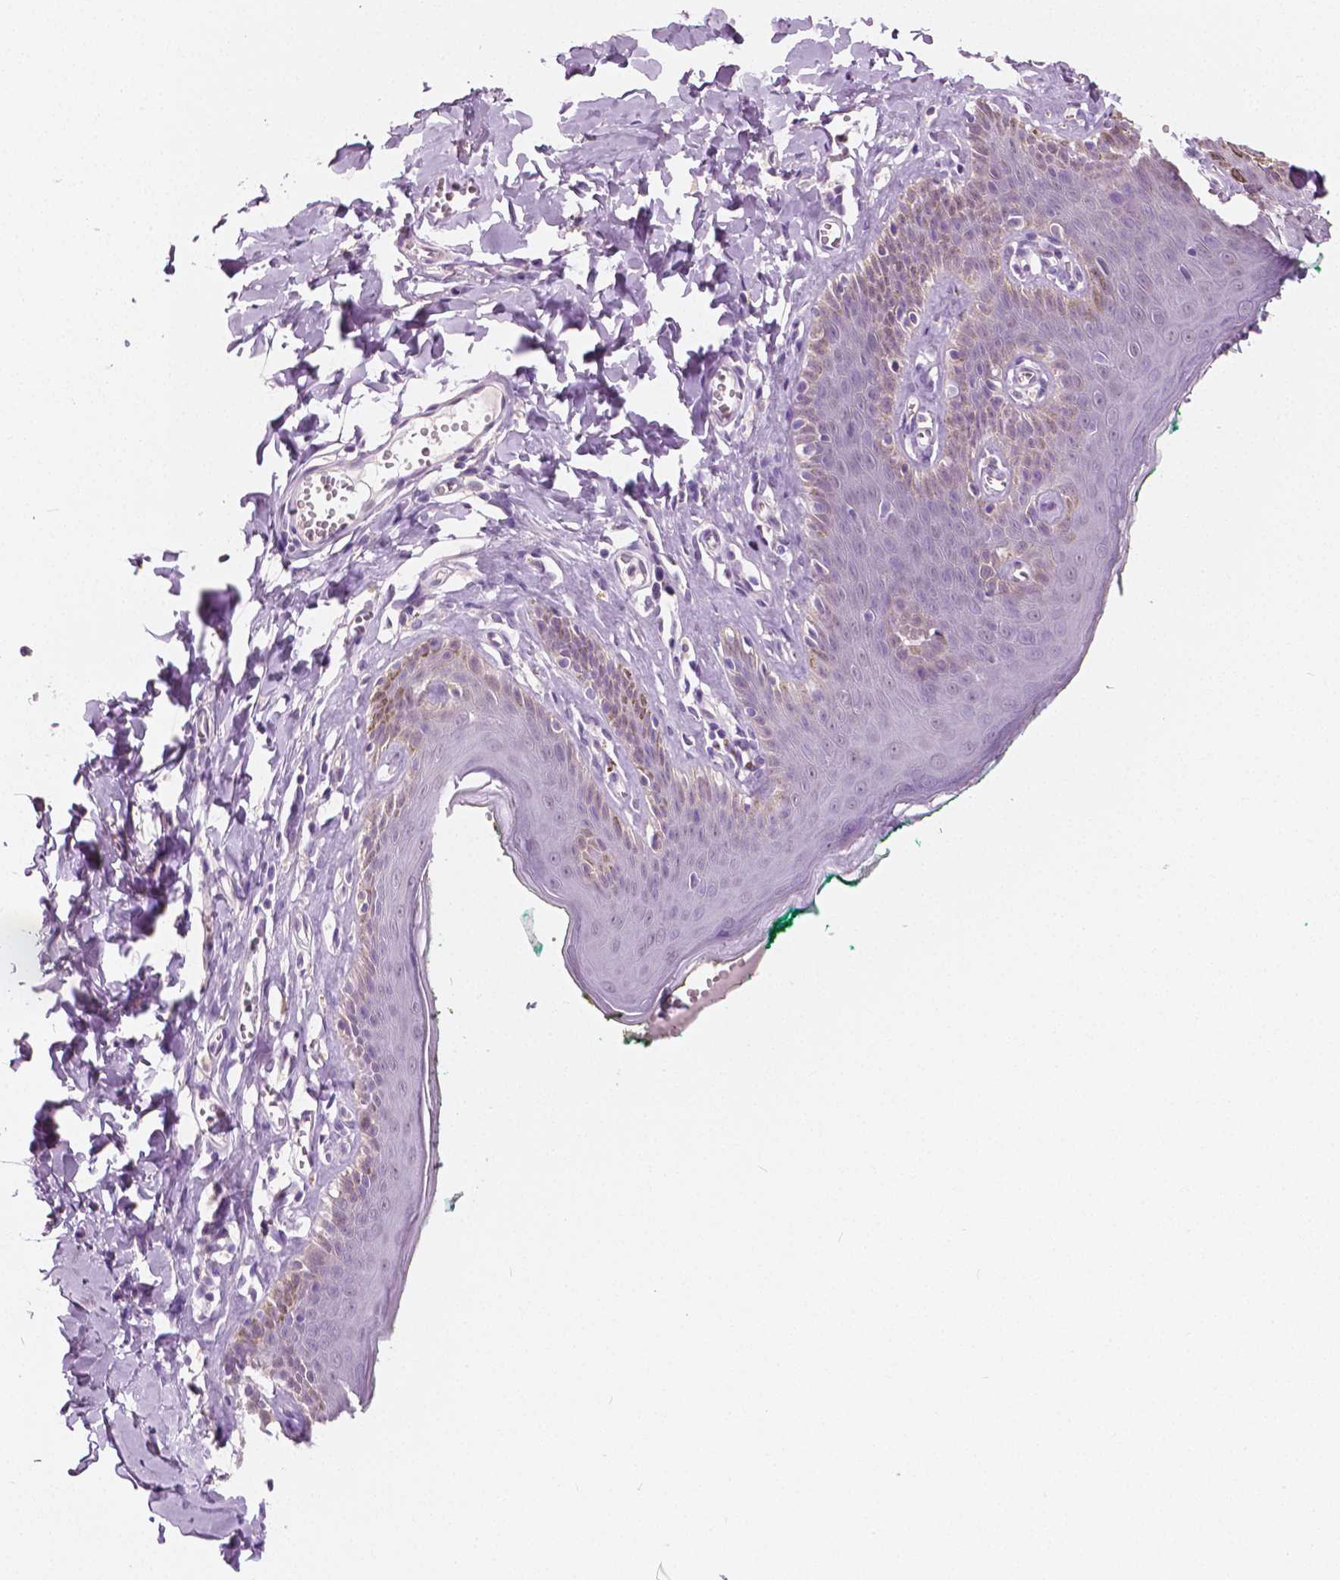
{"staining": {"intensity": "weak", "quantity": "<25%", "location": "cytoplasmic/membranous,nuclear"}, "tissue": "skin", "cell_type": "Epidermal cells", "image_type": "normal", "snomed": [{"axis": "morphology", "description": "Normal tissue, NOS"}, {"axis": "topography", "description": "Vulva"}, {"axis": "topography", "description": "Peripheral nerve tissue"}], "caption": "IHC of benign human skin demonstrates no positivity in epidermal cells.", "gene": "TKFC", "patient": {"sex": "female", "age": 66}}